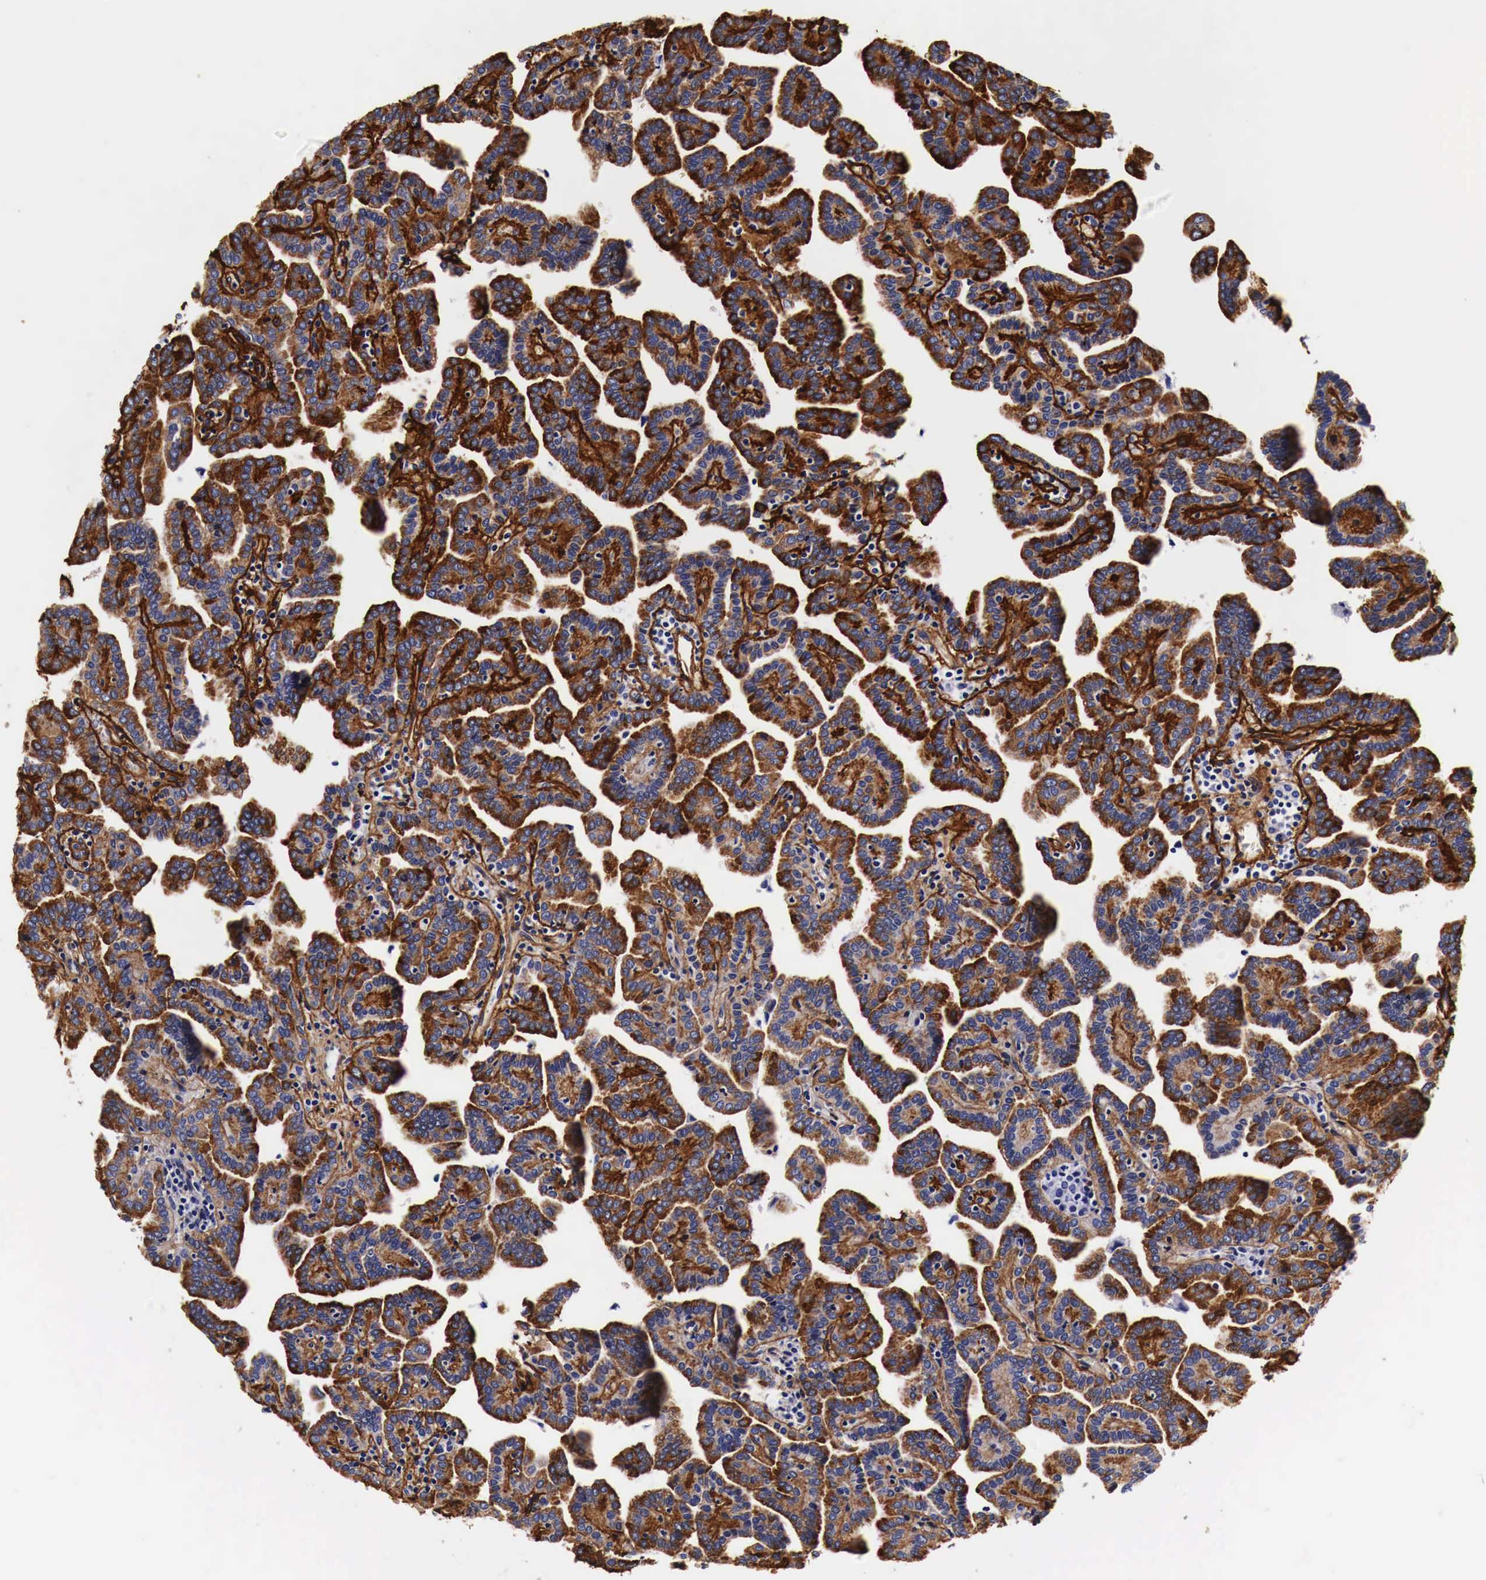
{"staining": {"intensity": "strong", "quantity": "25%-75%", "location": "cytoplasmic/membranous"}, "tissue": "renal cancer", "cell_type": "Tumor cells", "image_type": "cancer", "snomed": [{"axis": "morphology", "description": "Adenocarcinoma, NOS"}, {"axis": "topography", "description": "Kidney"}], "caption": "About 25%-75% of tumor cells in adenocarcinoma (renal) reveal strong cytoplasmic/membranous protein expression as visualized by brown immunohistochemical staining.", "gene": "LAMB2", "patient": {"sex": "male", "age": 61}}